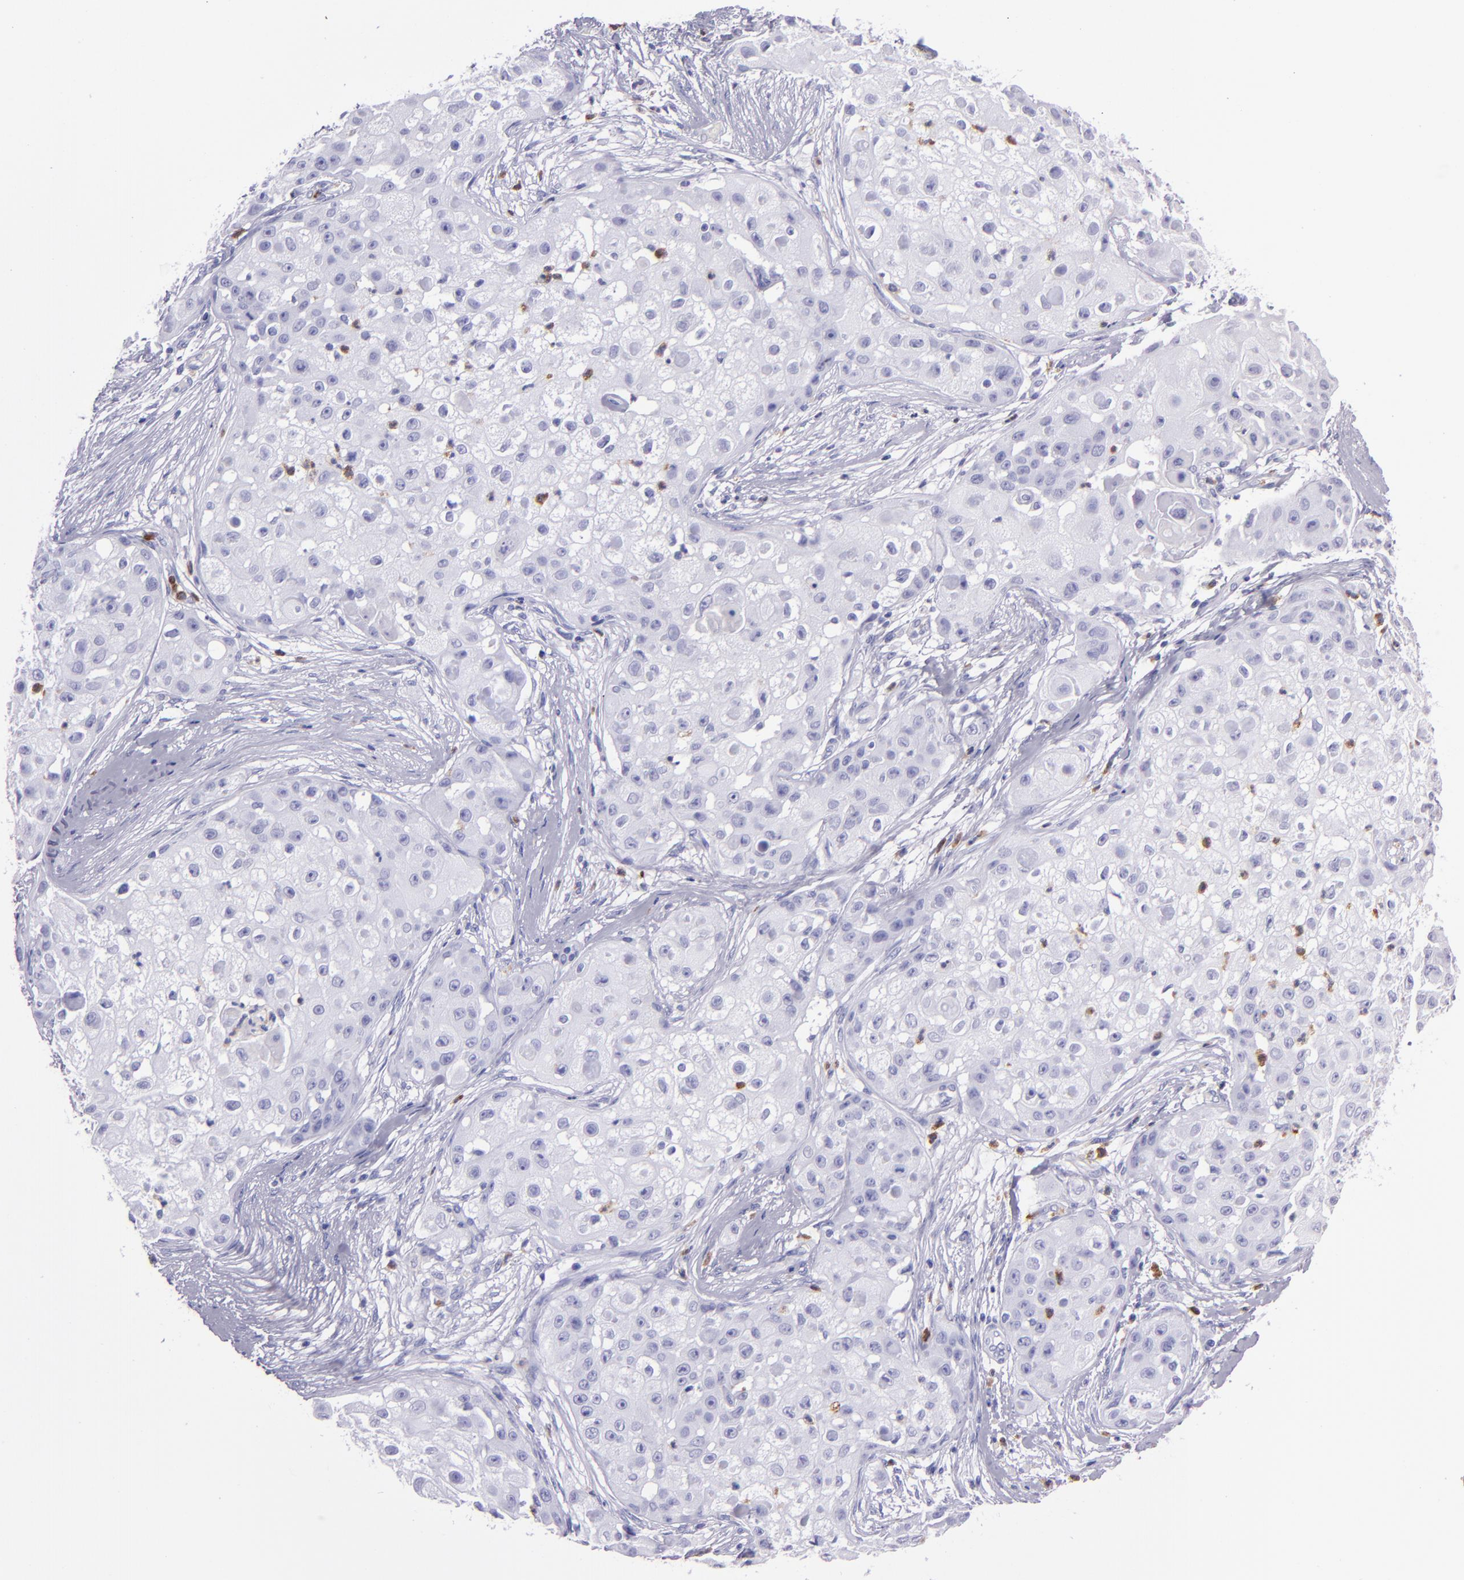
{"staining": {"intensity": "negative", "quantity": "none", "location": "none"}, "tissue": "skin cancer", "cell_type": "Tumor cells", "image_type": "cancer", "snomed": [{"axis": "morphology", "description": "Squamous cell carcinoma, NOS"}, {"axis": "topography", "description": "Skin"}], "caption": "Immunohistochemistry (IHC) micrograph of skin squamous cell carcinoma stained for a protein (brown), which demonstrates no positivity in tumor cells.", "gene": "CR1", "patient": {"sex": "female", "age": 57}}